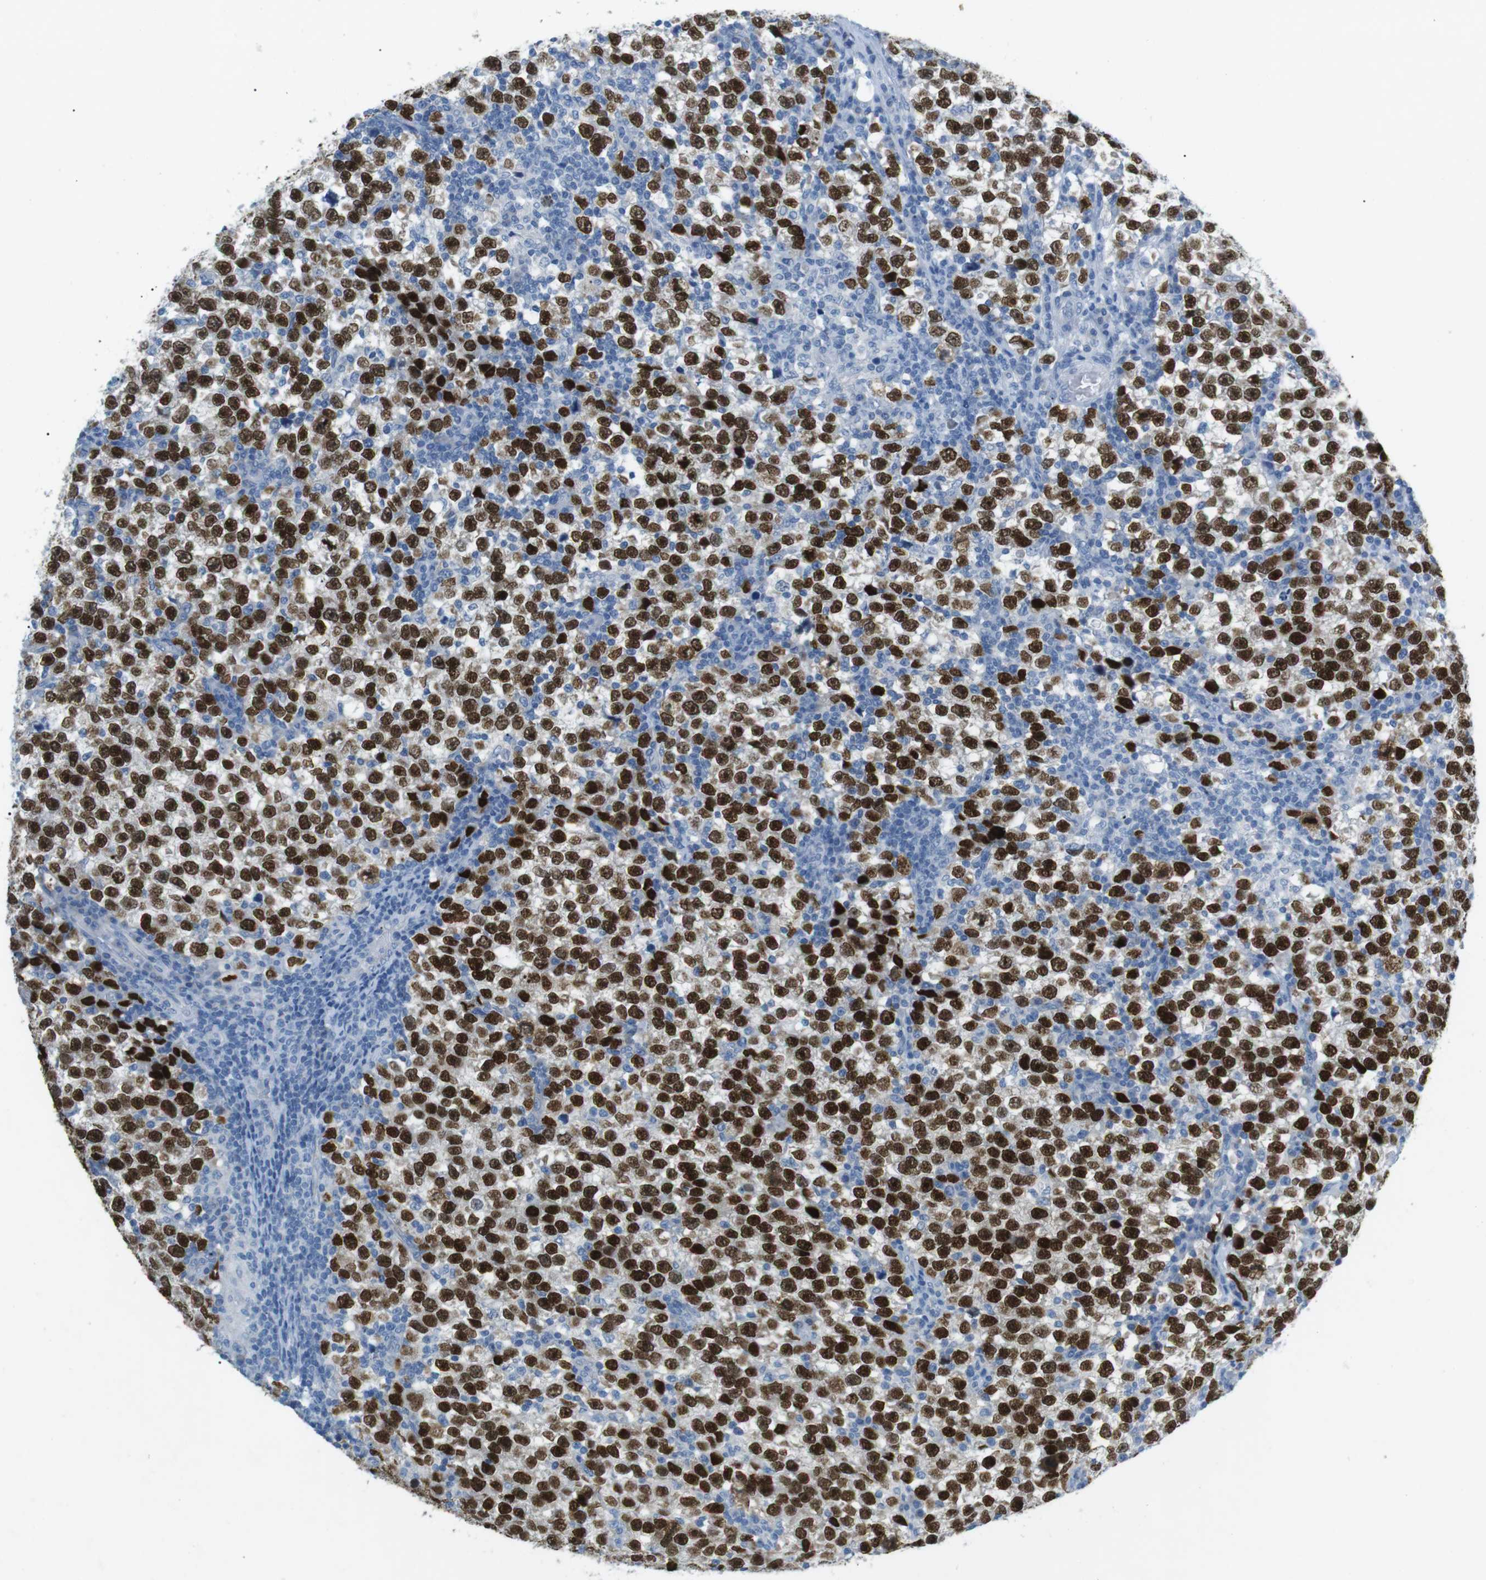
{"staining": {"intensity": "strong", "quantity": ">75%", "location": "nuclear"}, "tissue": "testis cancer", "cell_type": "Tumor cells", "image_type": "cancer", "snomed": [{"axis": "morphology", "description": "Seminoma, NOS"}, {"axis": "topography", "description": "Testis"}], "caption": "Testis cancer was stained to show a protein in brown. There is high levels of strong nuclear positivity in approximately >75% of tumor cells.", "gene": "SALL4", "patient": {"sex": "male", "age": 43}}